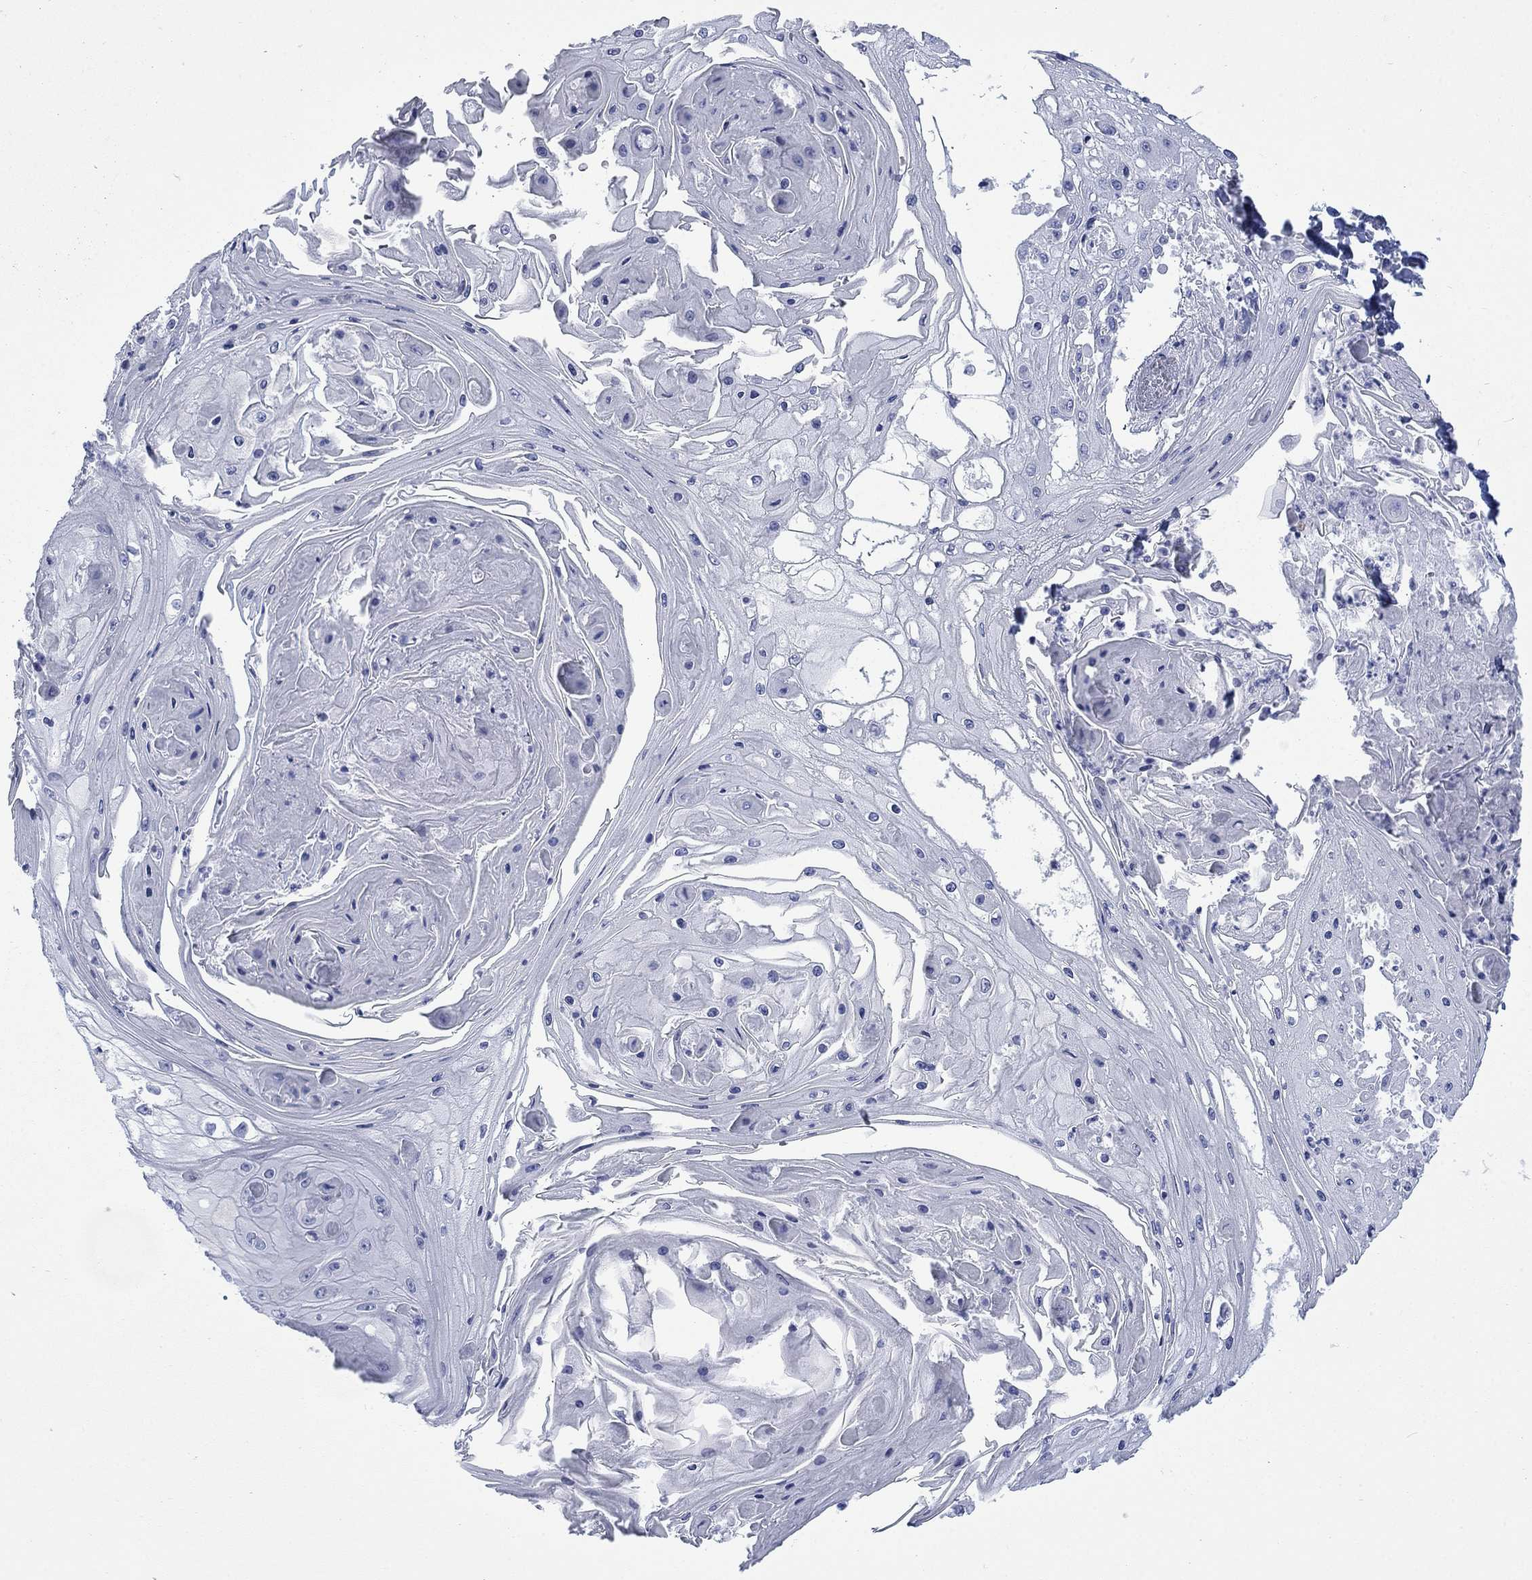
{"staining": {"intensity": "negative", "quantity": "none", "location": "none"}, "tissue": "skin cancer", "cell_type": "Tumor cells", "image_type": "cancer", "snomed": [{"axis": "morphology", "description": "Squamous cell carcinoma, NOS"}, {"axis": "topography", "description": "Skin"}], "caption": "Human skin squamous cell carcinoma stained for a protein using IHC exhibits no positivity in tumor cells.", "gene": "IGF2BP3", "patient": {"sex": "male", "age": 70}}